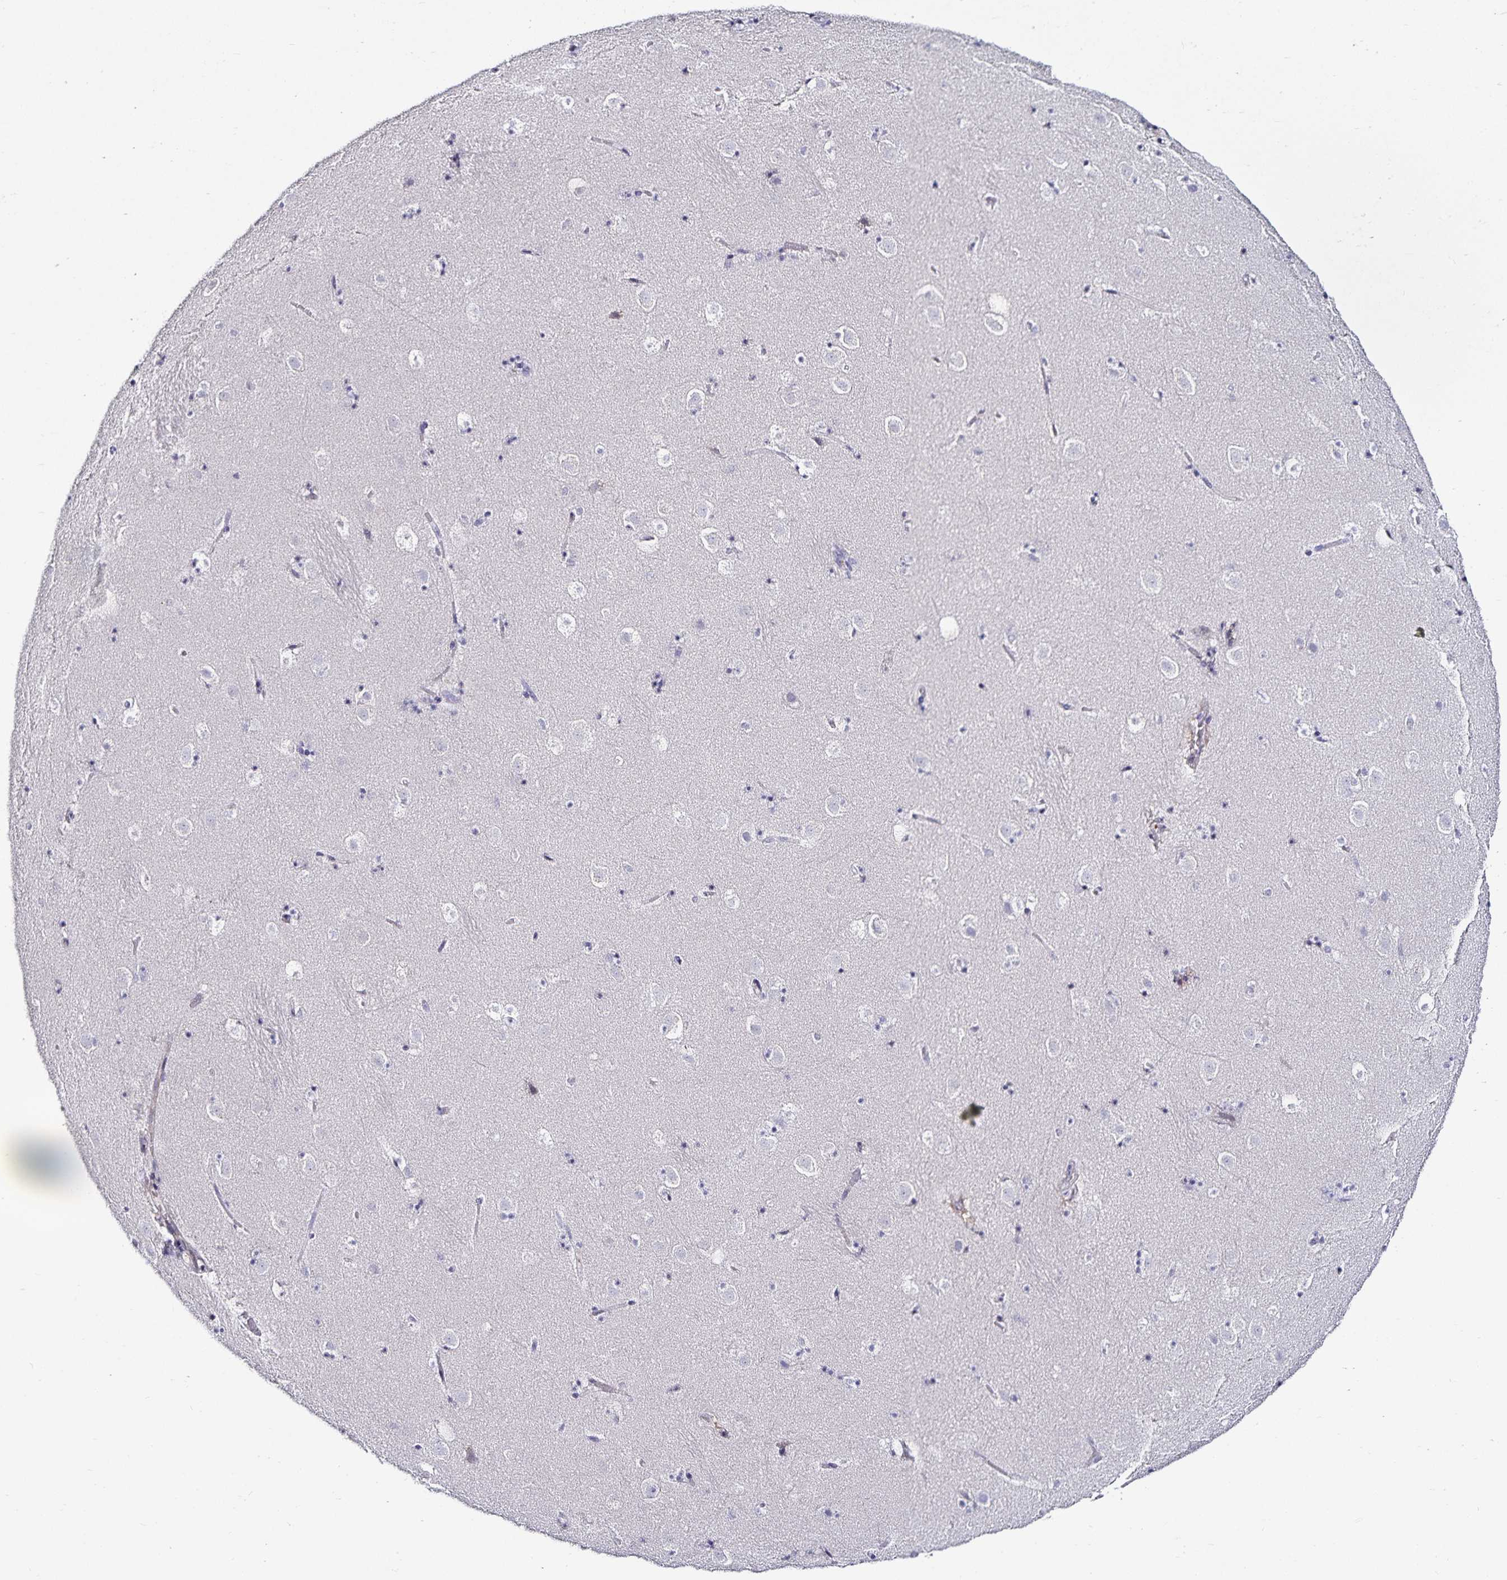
{"staining": {"intensity": "negative", "quantity": "none", "location": "none"}, "tissue": "caudate", "cell_type": "Glial cells", "image_type": "normal", "snomed": [{"axis": "morphology", "description": "Normal tissue, NOS"}, {"axis": "topography", "description": "Lateral ventricle wall"}], "caption": "Immunohistochemical staining of benign human caudate shows no significant positivity in glial cells.", "gene": "TTR", "patient": {"sex": "male", "age": 37}}